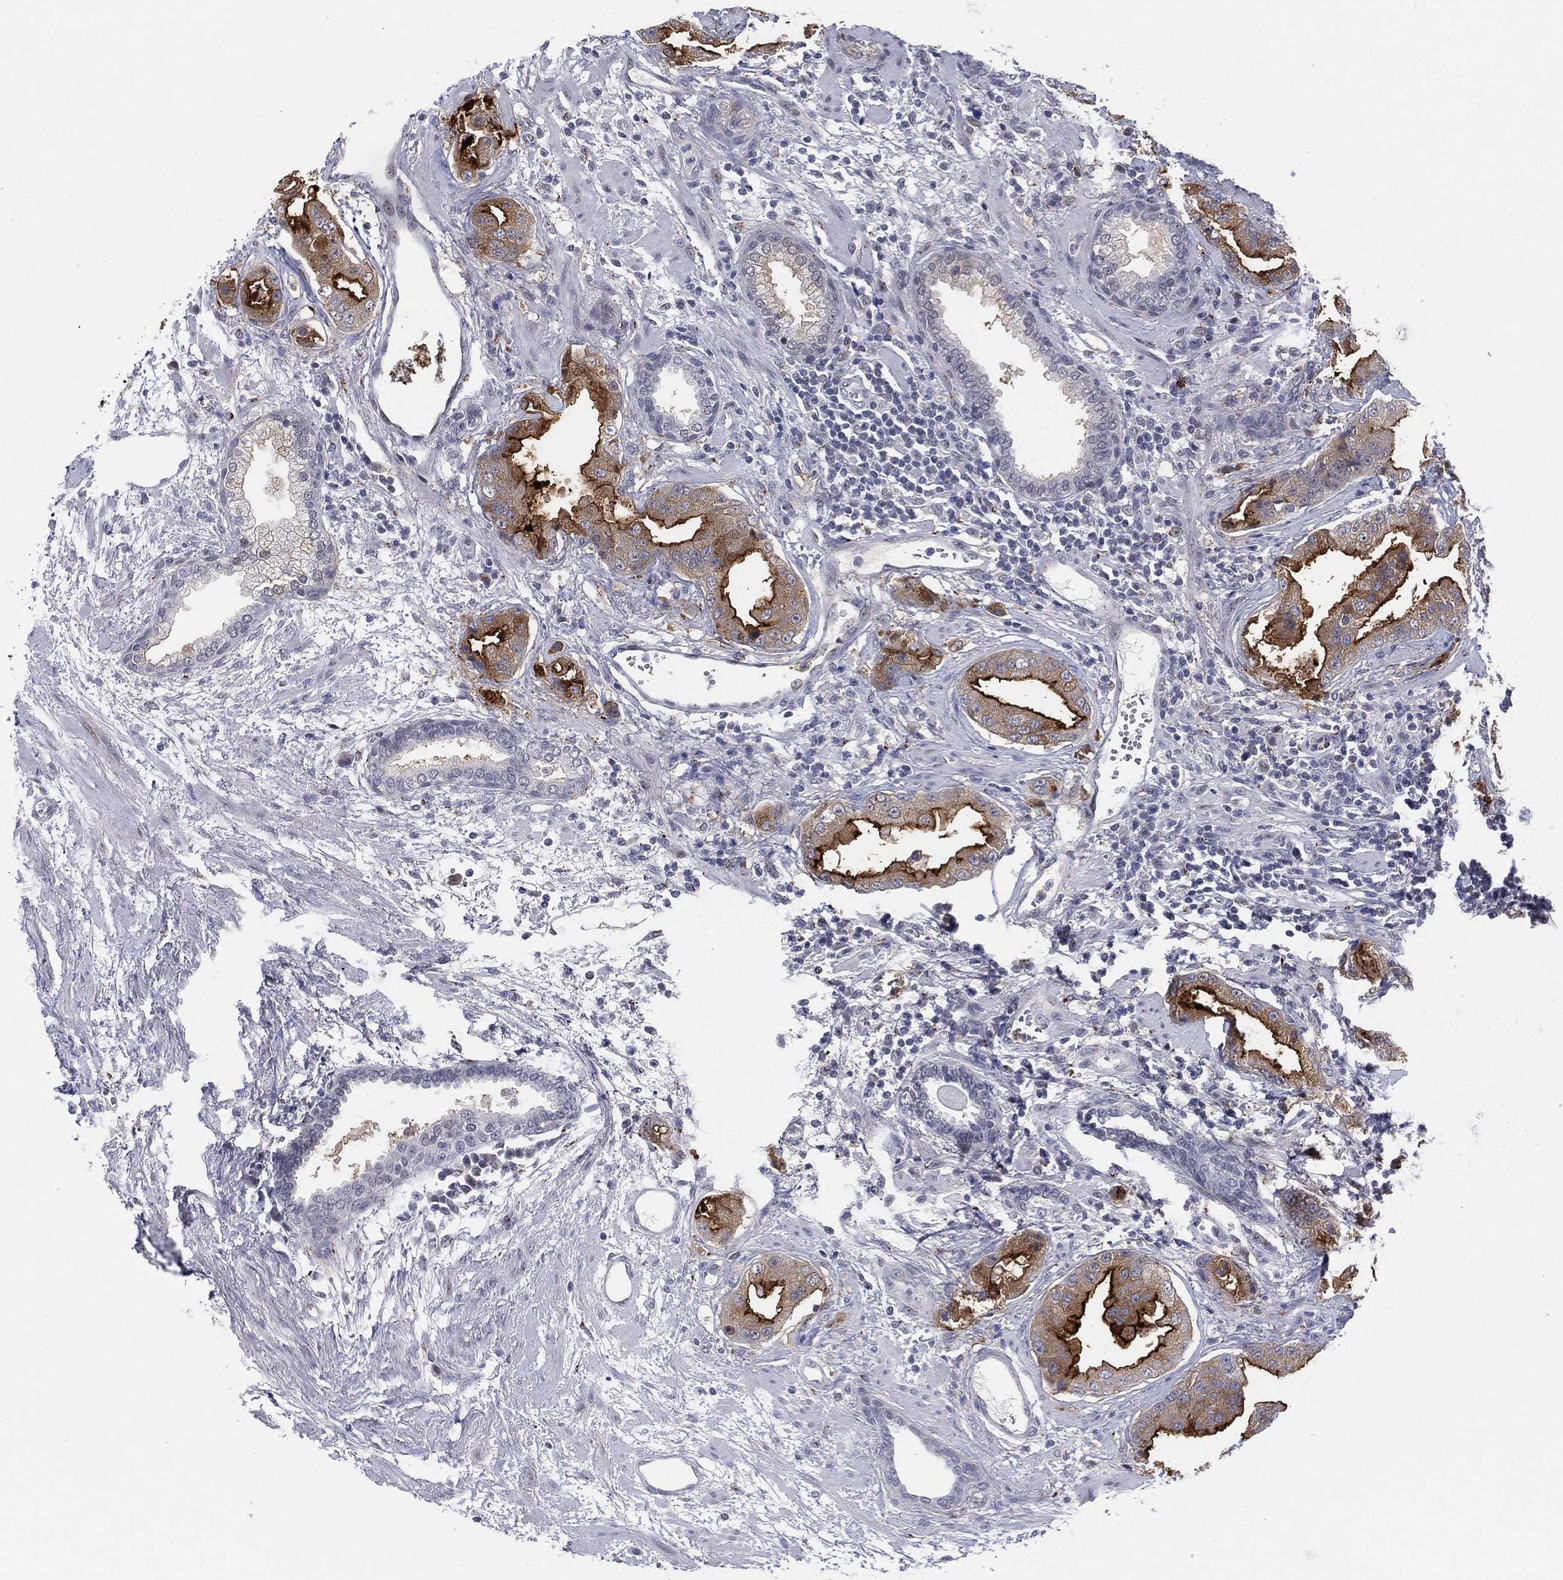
{"staining": {"intensity": "strong", "quantity": "<25%", "location": "cytoplasmic/membranous"}, "tissue": "prostate cancer", "cell_type": "Tumor cells", "image_type": "cancer", "snomed": [{"axis": "morphology", "description": "Adenocarcinoma, Low grade"}, {"axis": "topography", "description": "Prostate"}], "caption": "This image demonstrates immunohistochemistry (IHC) staining of prostate adenocarcinoma (low-grade), with medium strong cytoplasmic/membranous expression in about <25% of tumor cells.", "gene": "CD177", "patient": {"sex": "male", "age": 62}}